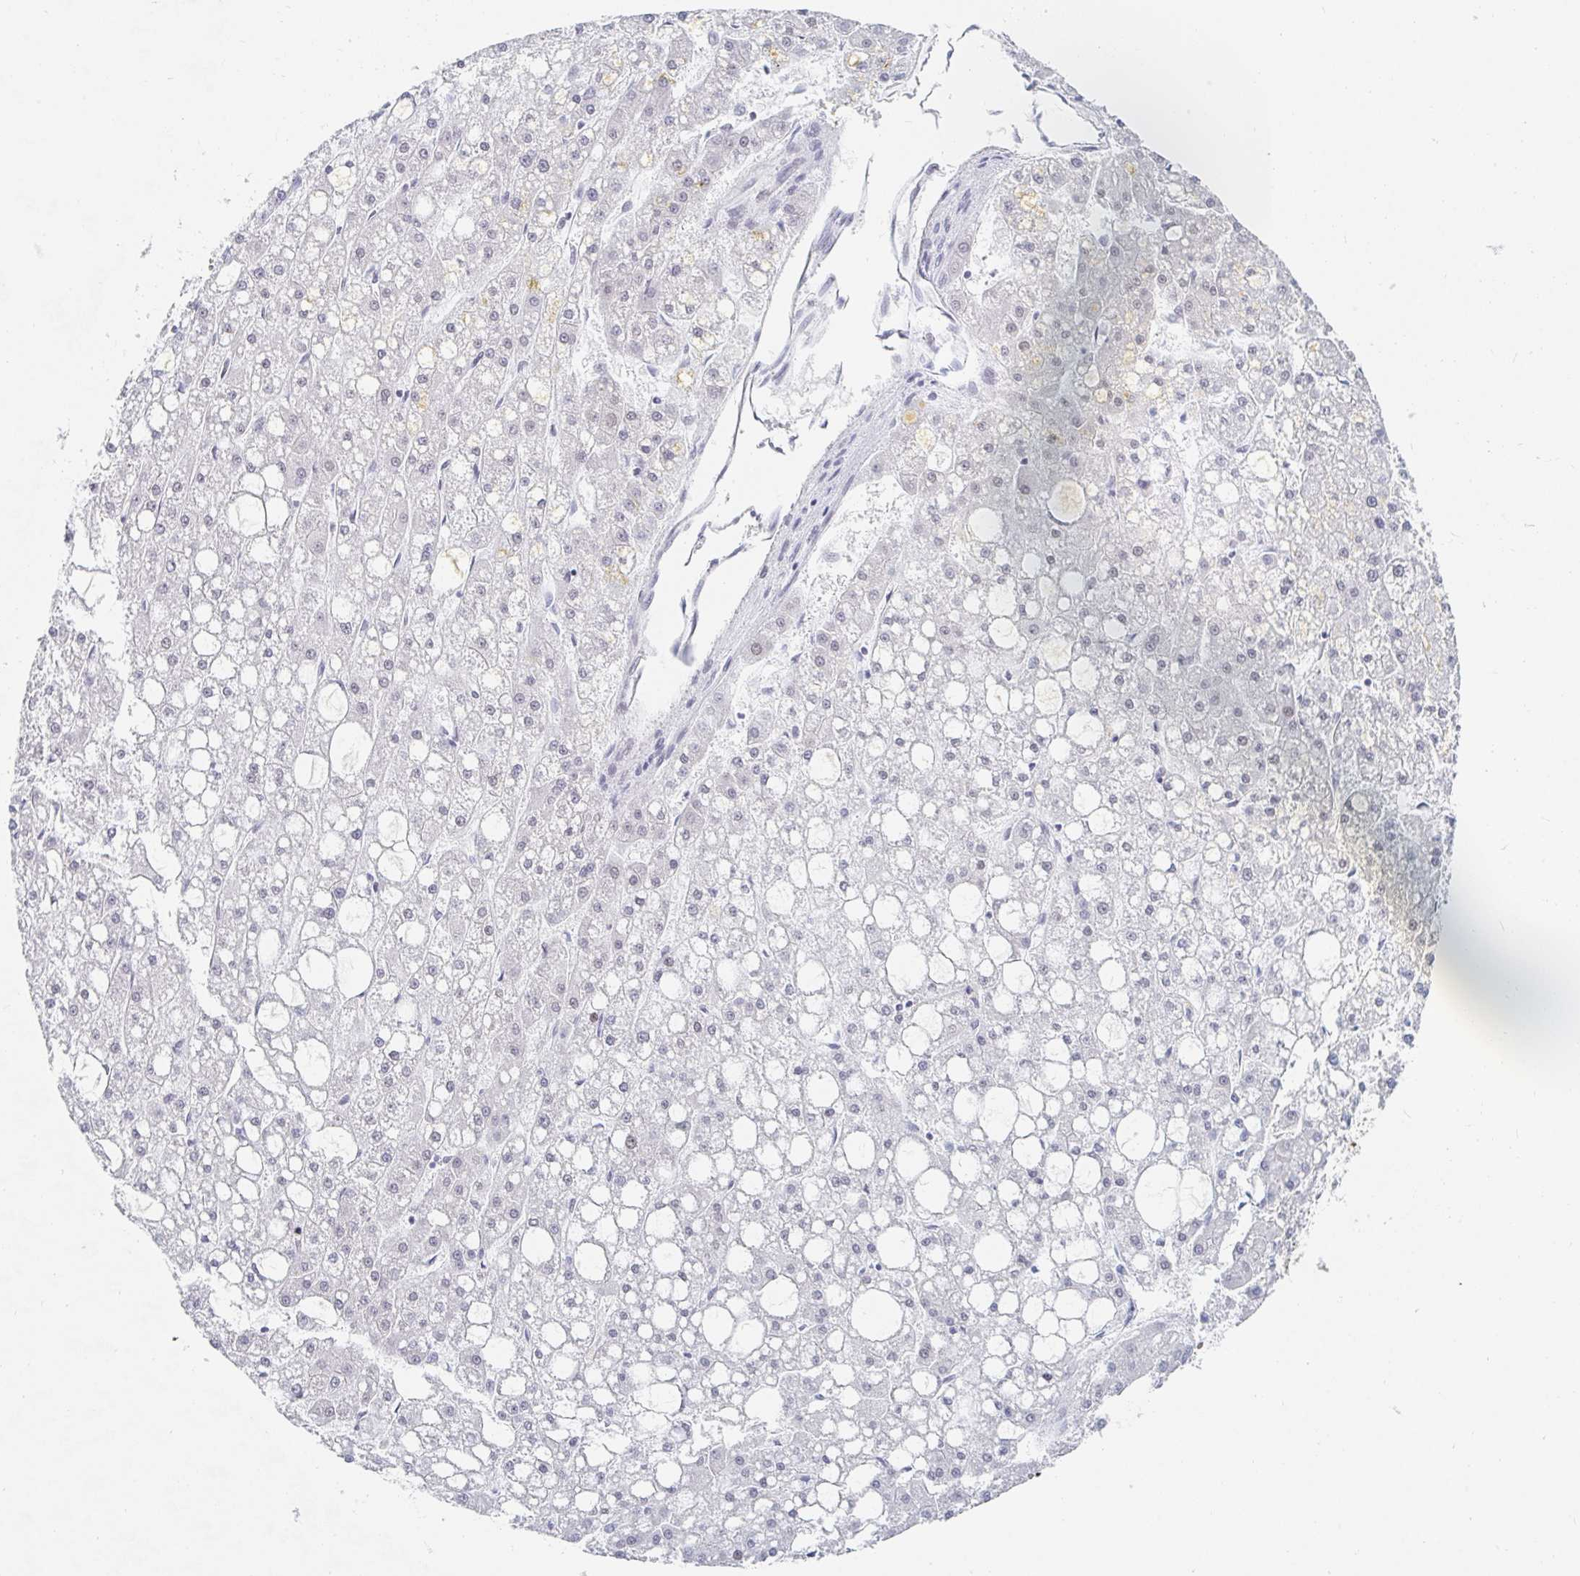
{"staining": {"intensity": "negative", "quantity": "none", "location": "none"}, "tissue": "liver cancer", "cell_type": "Tumor cells", "image_type": "cancer", "snomed": [{"axis": "morphology", "description": "Carcinoma, Hepatocellular, NOS"}, {"axis": "topography", "description": "Liver"}], "caption": "Immunohistochemical staining of liver hepatocellular carcinoma shows no significant staining in tumor cells.", "gene": "CHD2", "patient": {"sex": "male", "age": 67}}